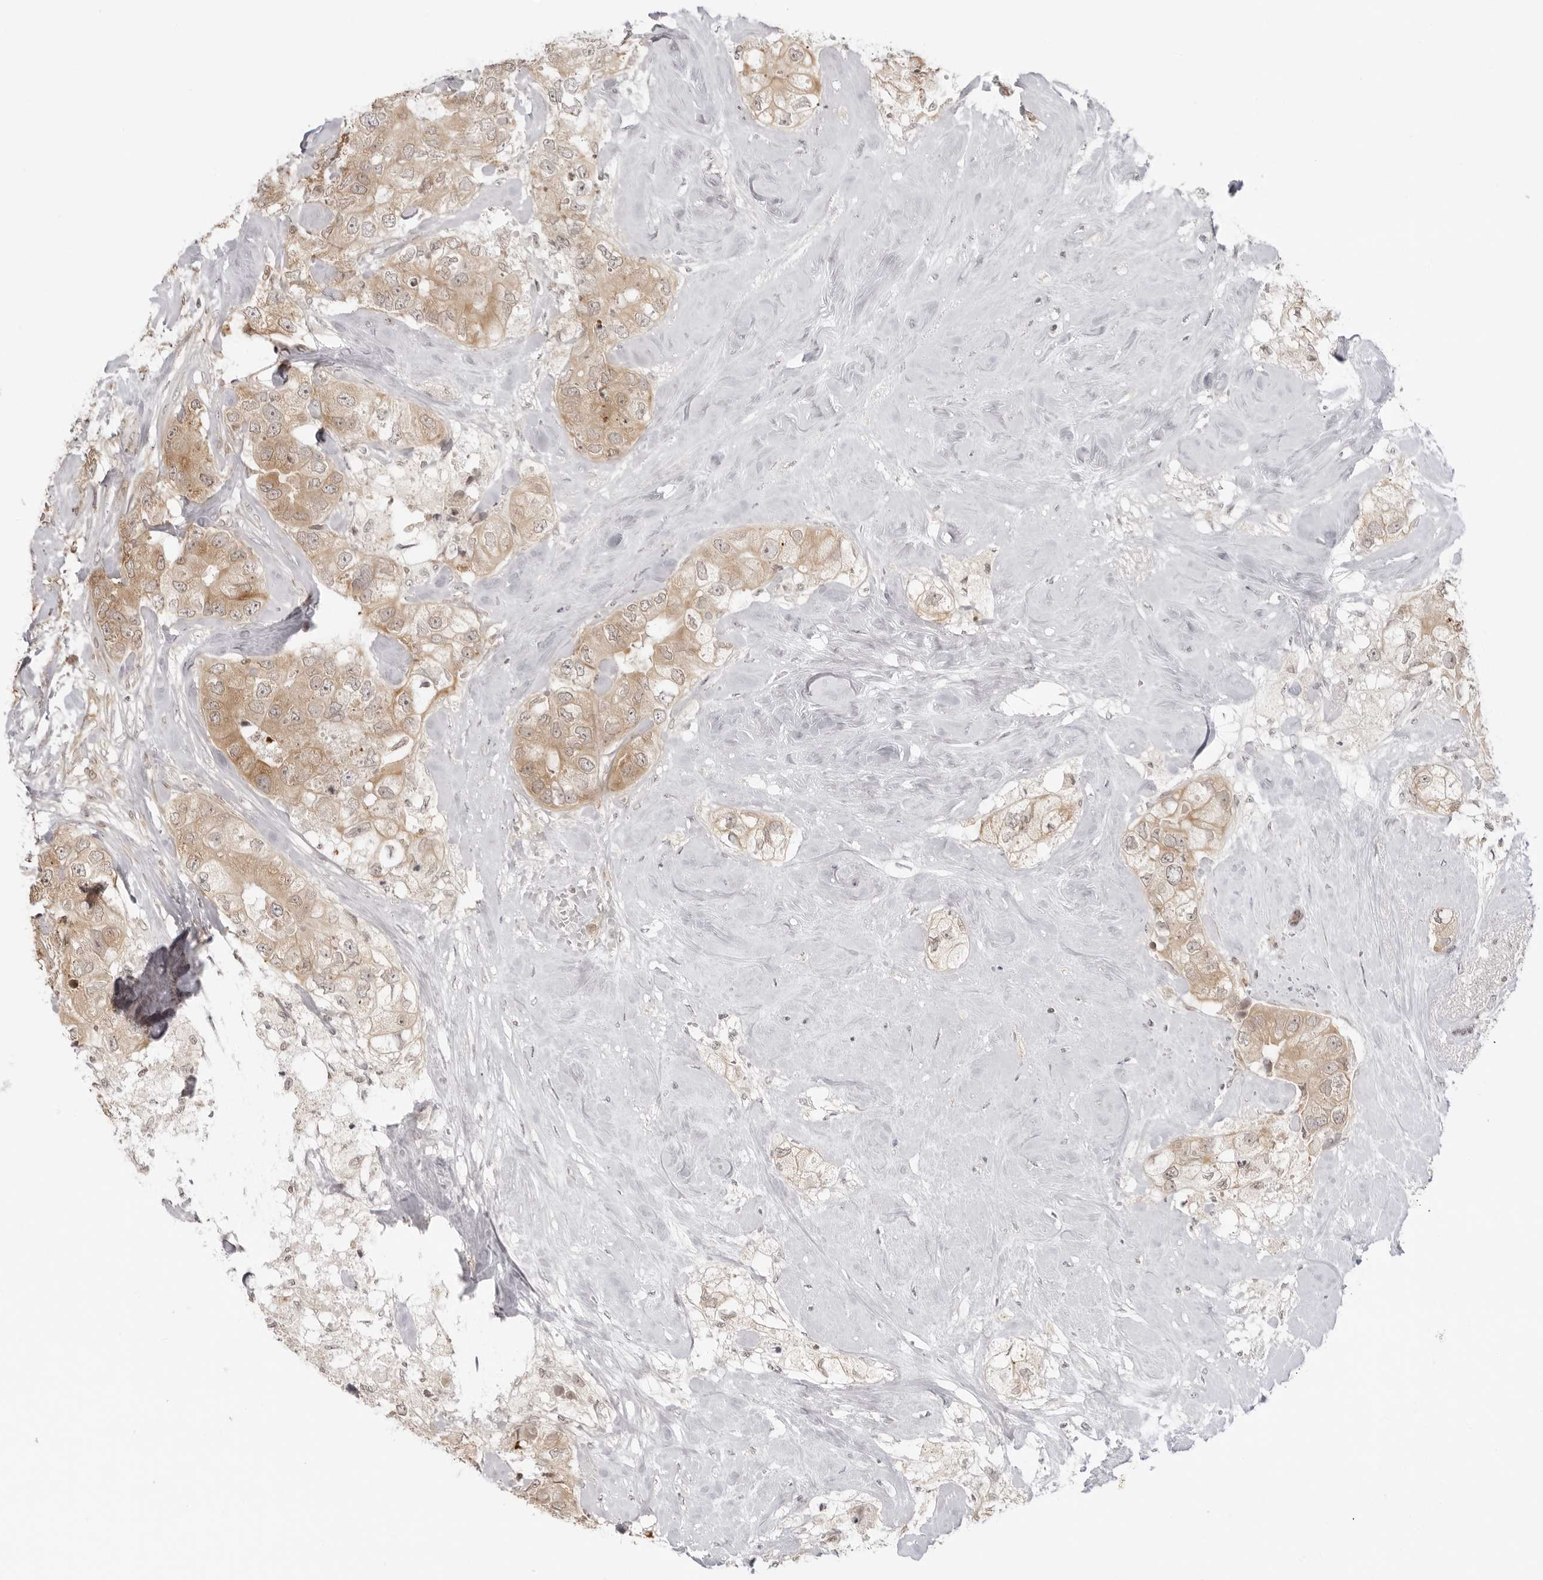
{"staining": {"intensity": "moderate", "quantity": ">75%", "location": "cytoplasmic/membranous"}, "tissue": "breast cancer", "cell_type": "Tumor cells", "image_type": "cancer", "snomed": [{"axis": "morphology", "description": "Duct carcinoma"}, {"axis": "topography", "description": "Breast"}], "caption": "Protein staining exhibits moderate cytoplasmic/membranous positivity in approximately >75% of tumor cells in infiltrating ductal carcinoma (breast).", "gene": "PRRC2C", "patient": {"sex": "female", "age": 62}}